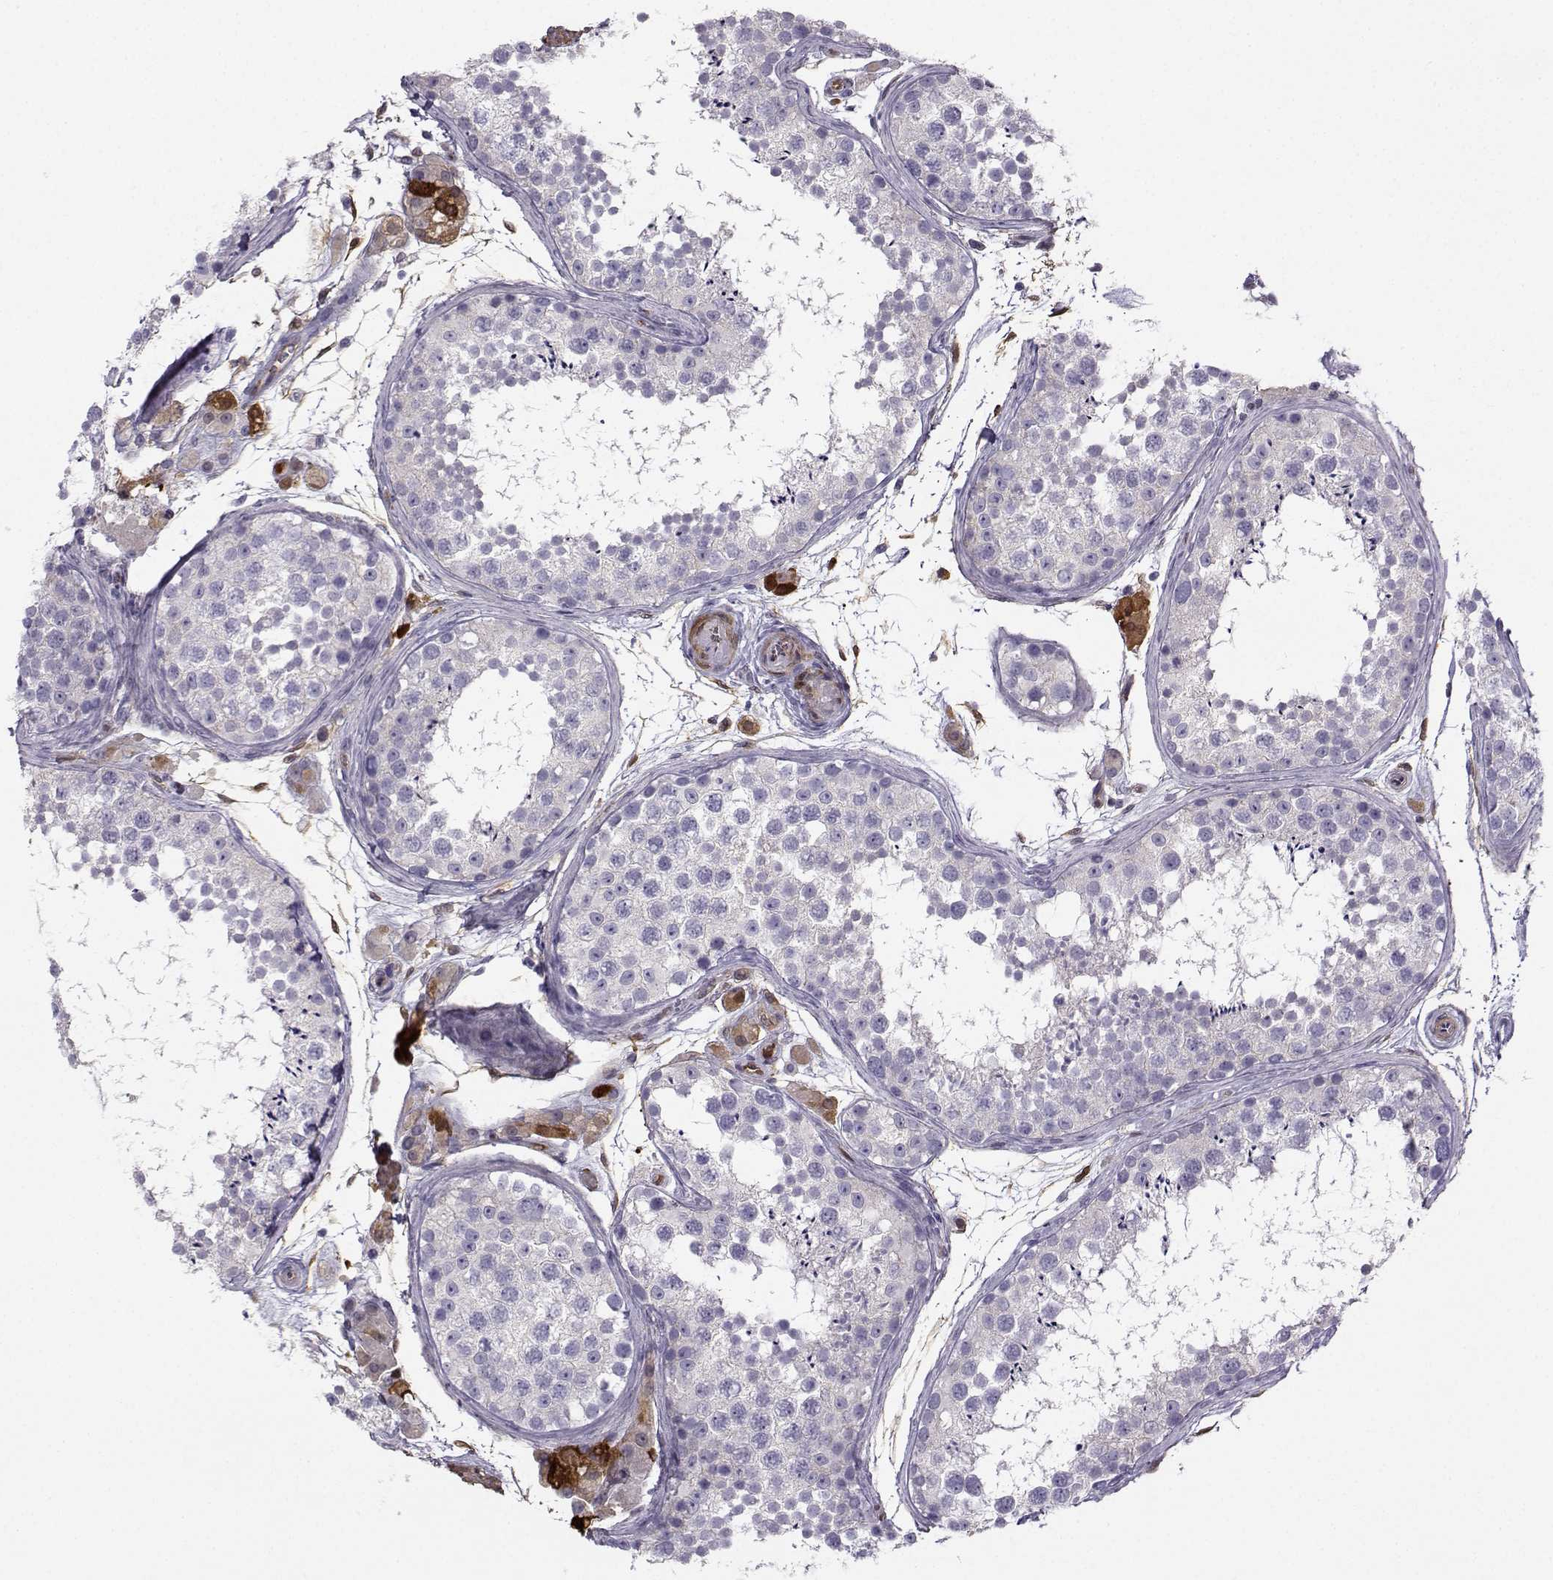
{"staining": {"intensity": "negative", "quantity": "none", "location": "none"}, "tissue": "testis", "cell_type": "Cells in seminiferous ducts", "image_type": "normal", "snomed": [{"axis": "morphology", "description": "Normal tissue, NOS"}, {"axis": "topography", "description": "Testis"}], "caption": "DAB immunohistochemical staining of benign human testis reveals no significant expression in cells in seminiferous ducts. Brightfield microscopy of IHC stained with DAB (3,3'-diaminobenzidine) (brown) and hematoxylin (blue), captured at high magnification.", "gene": "NQO1", "patient": {"sex": "male", "age": 41}}